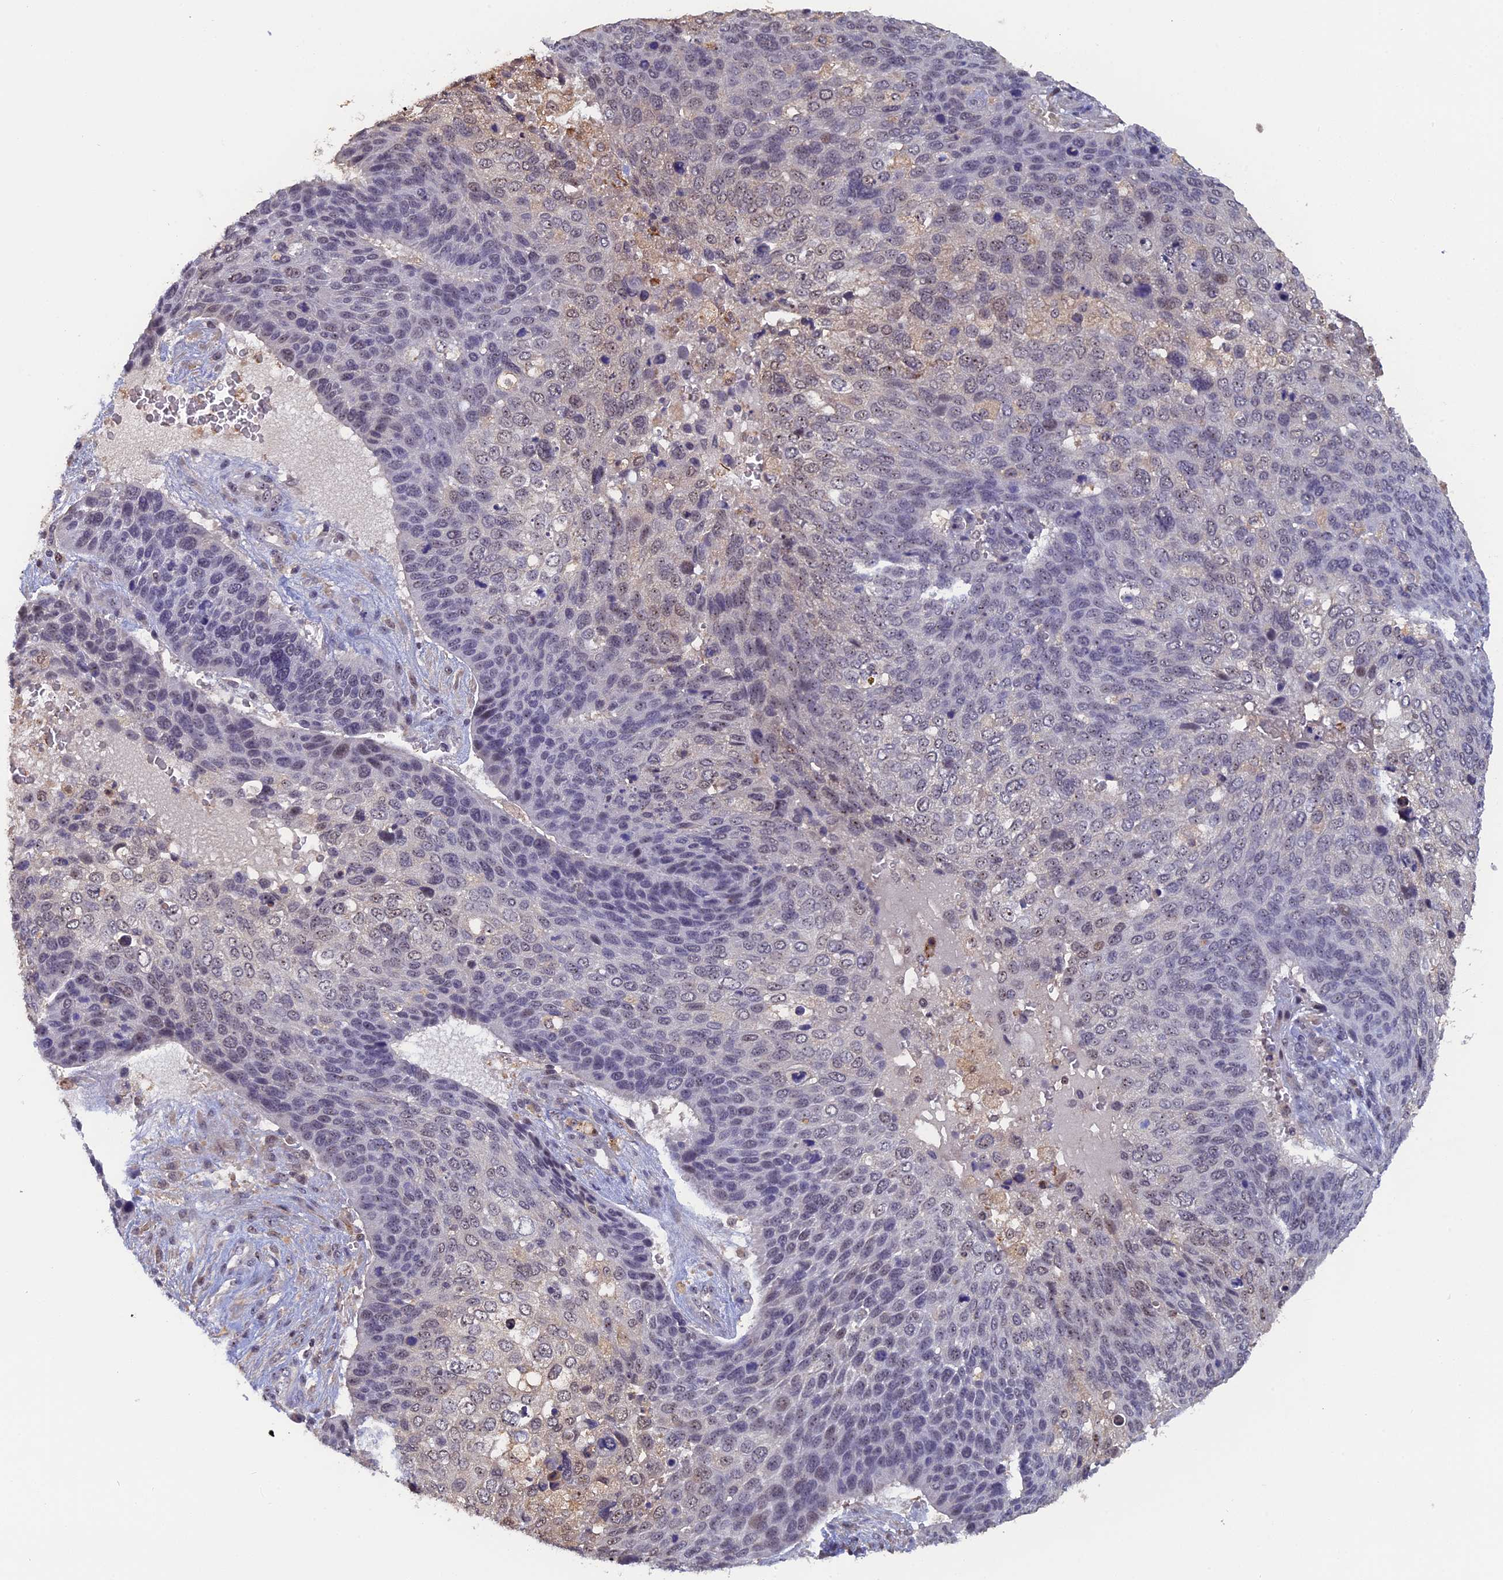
{"staining": {"intensity": "weak", "quantity": "<25%", "location": "nuclear"}, "tissue": "skin cancer", "cell_type": "Tumor cells", "image_type": "cancer", "snomed": [{"axis": "morphology", "description": "Basal cell carcinoma"}, {"axis": "topography", "description": "Skin"}], "caption": "Skin cancer (basal cell carcinoma) was stained to show a protein in brown. There is no significant positivity in tumor cells.", "gene": "FAM98C", "patient": {"sex": "female", "age": 74}}